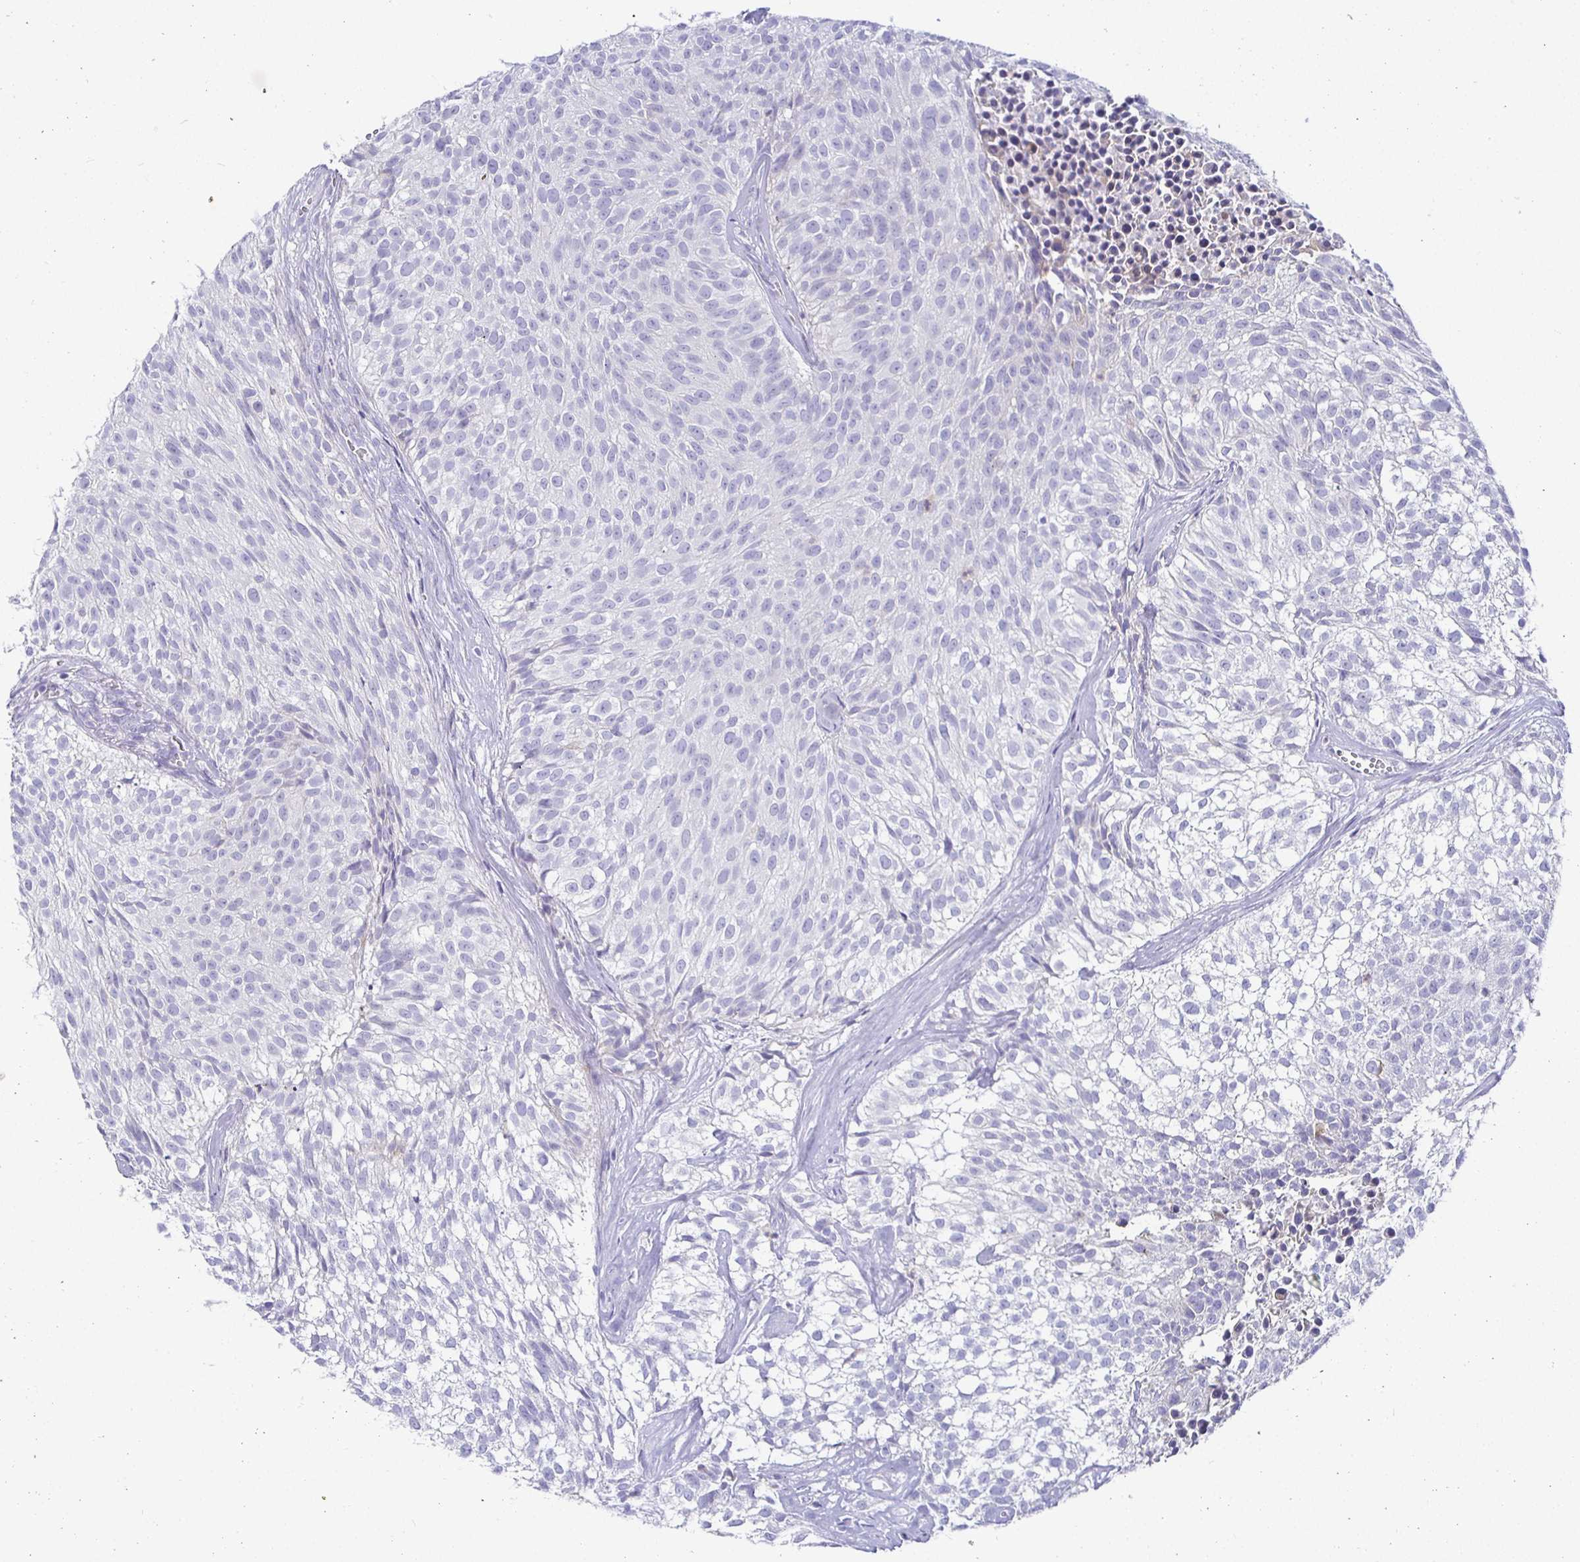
{"staining": {"intensity": "negative", "quantity": "none", "location": "none"}, "tissue": "urothelial cancer", "cell_type": "Tumor cells", "image_type": "cancer", "snomed": [{"axis": "morphology", "description": "Urothelial carcinoma, Low grade"}, {"axis": "topography", "description": "Urinary bladder"}], "caption": "Urothelial carcinoma (low-grade) was stained to show a protein in brown. There is no significant positivity in tumor cells. (DAB immunohistochemistry visualized using brightfield microscopy, high magnification).", "gene": "SIRPA", "patient": {"sex": "male", "age": 70}}